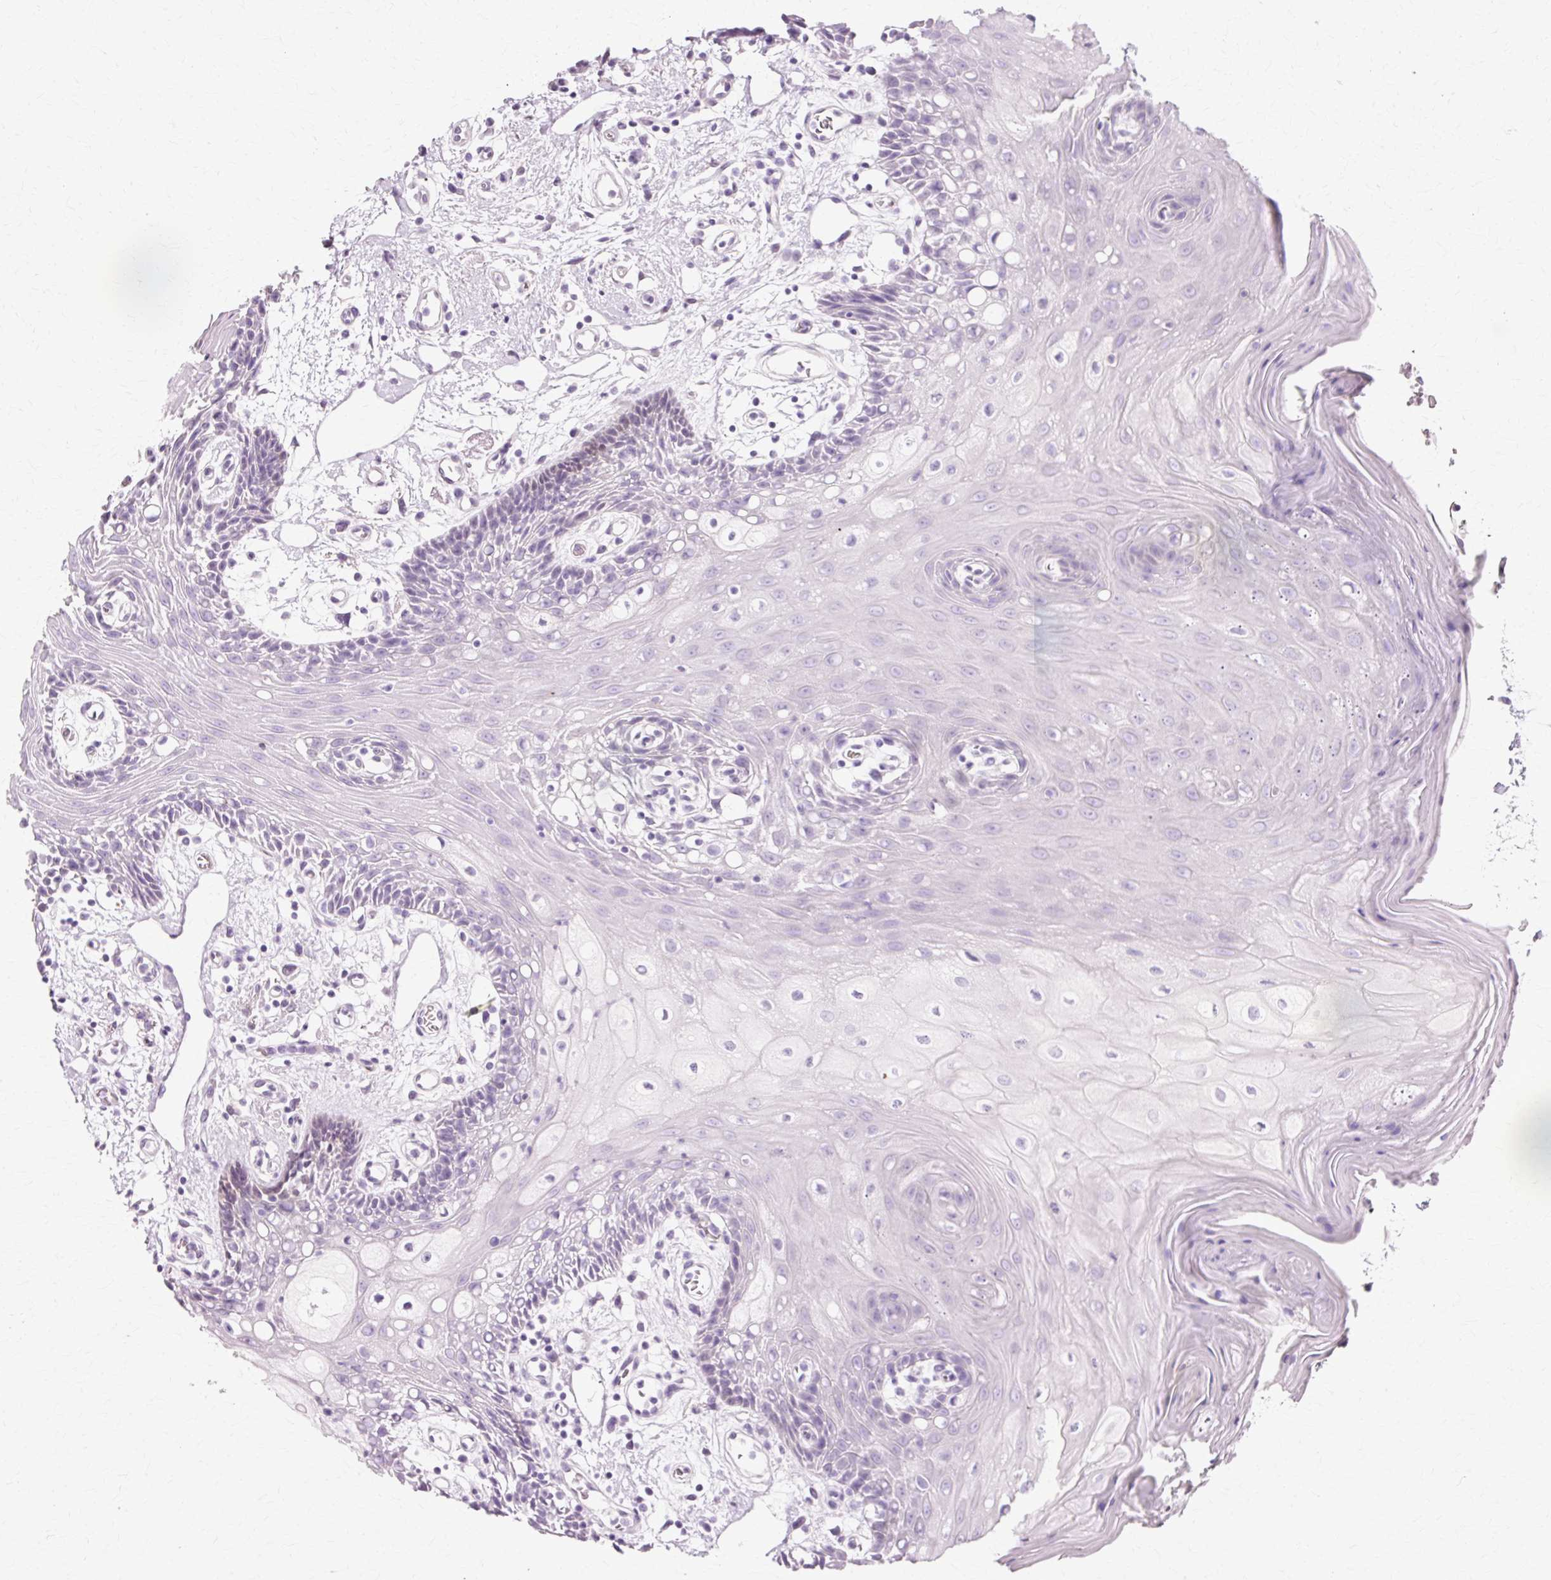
{"staining": {"intensity": "negative", "quantity": "none", "location": "none"}, "tissue": "oral mucosa", "cell_type": "Squamous epithelial cells", "image_type": "normal", "snomed": [{"axis": "morphology", "description": "Normal tissue, NOS"}, {"axis": "topography", "description": "Oral tissue"}], "caption": "This is a image of IHC staining of benign oral mucosa, which shows no staining in squamous epithelial cells. (DAB (3,3'-diaminobenzidine) immunohistochemistry with hematoxylin counter stain).", "gene": "VN1R2", "patient": {"sex": "female", "age": 59}}